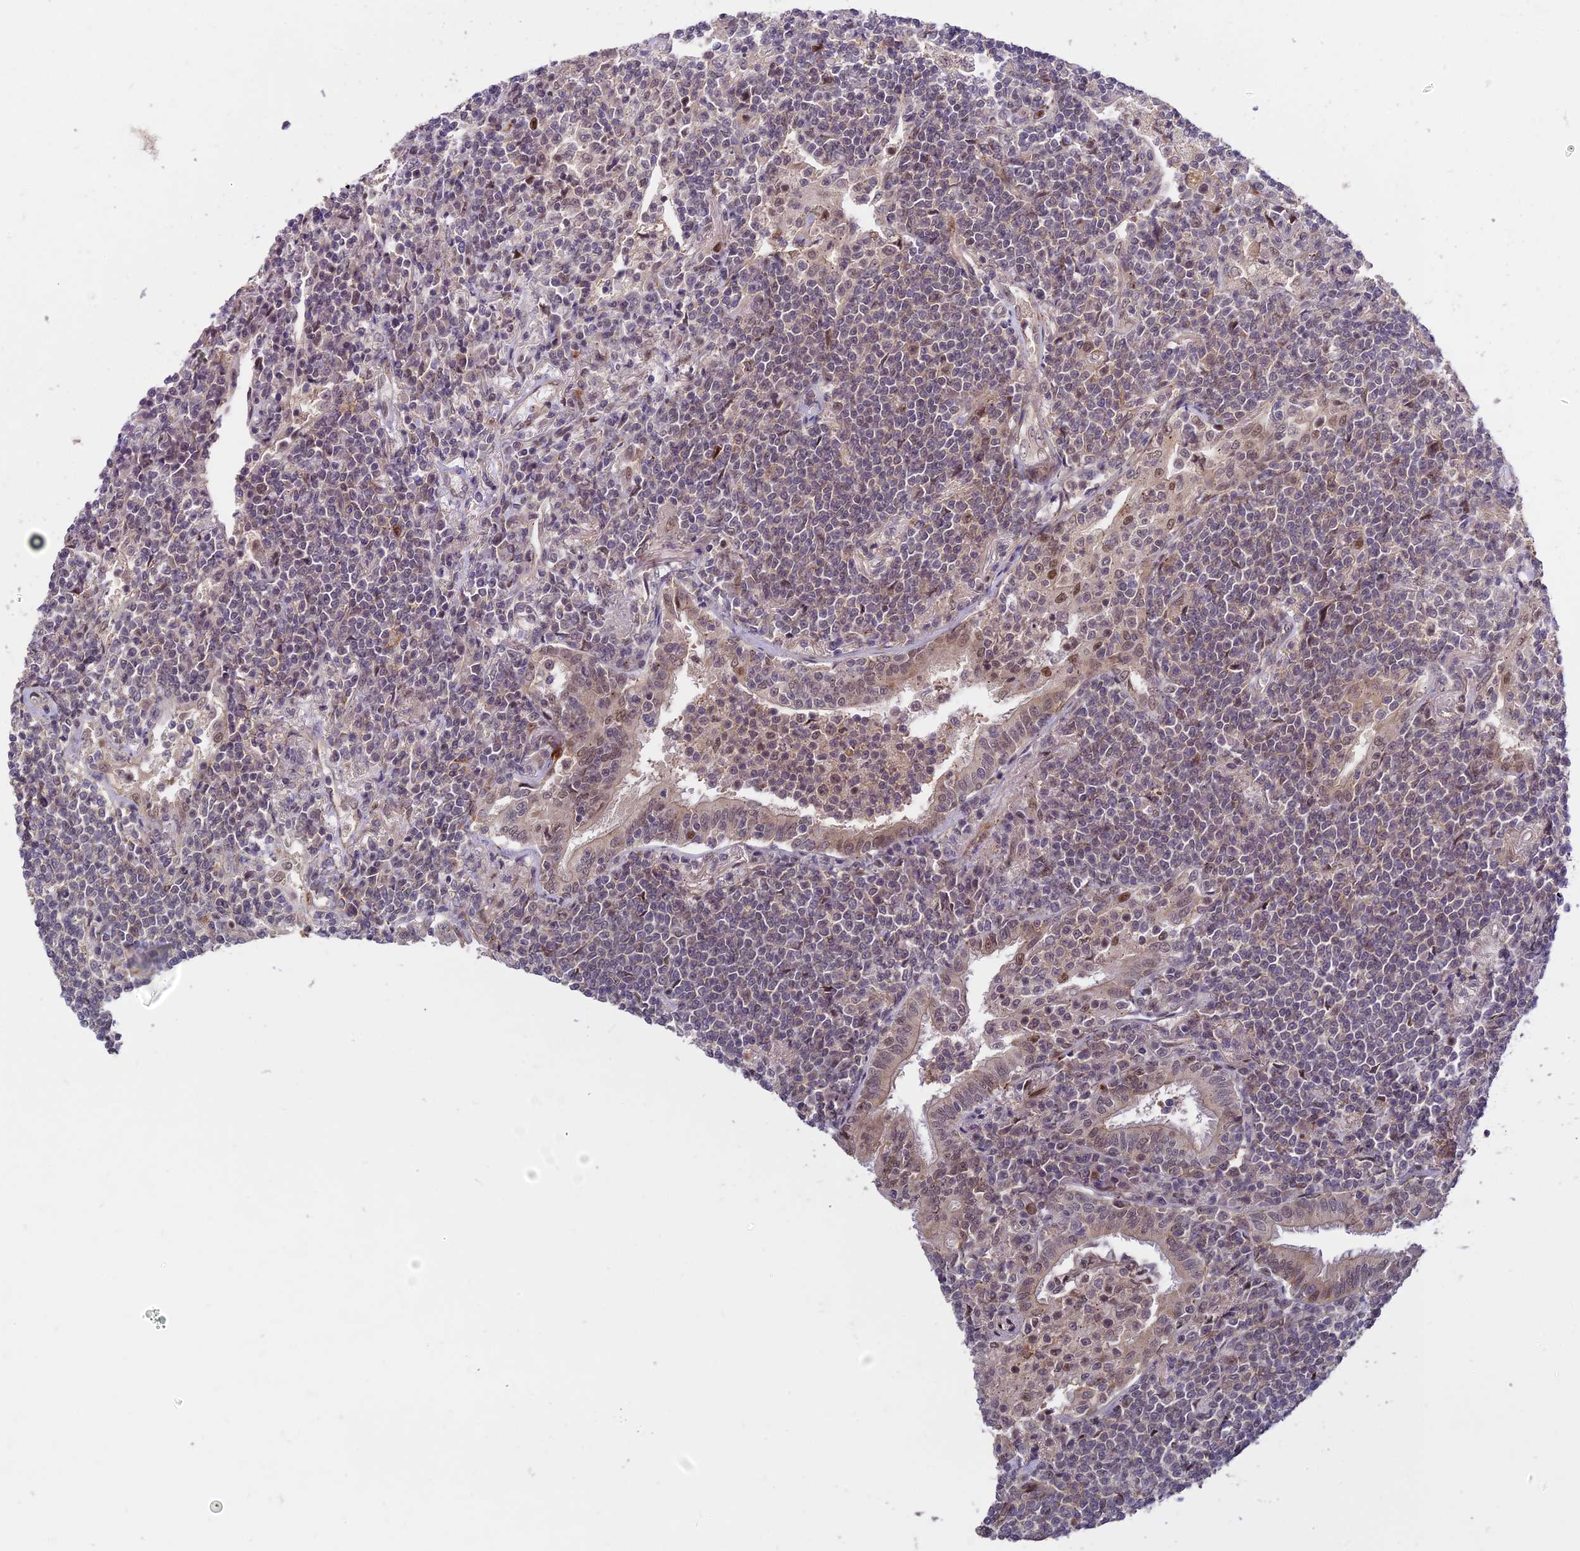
{"staining": {"intensity": "weak", "quantity": "25%-75%", "location": "cytoplasmic/membranous"}, "tissue": "lymphoma", "cell_type": "Tumor cells", "image_type": "cancer", "snomed": [{"axis": "morphology", "description": "Malignant lymphoma, non-Hodgkin's type, Low grade"}, {"axis": "topography", "description": "Lung"}], "caption": "Immunohistochemistry (IHC) micrograph of human malignant lymphoma, non-Hodgkin's type (low-grade) stained for a protein (brown), which demonstrates low levels of weak cytoplasmic/membranous staining in approximately 25%-75% of tumor cells.", "gene": "ZNF85", "patient": {"sex": "female", "age": 71}}